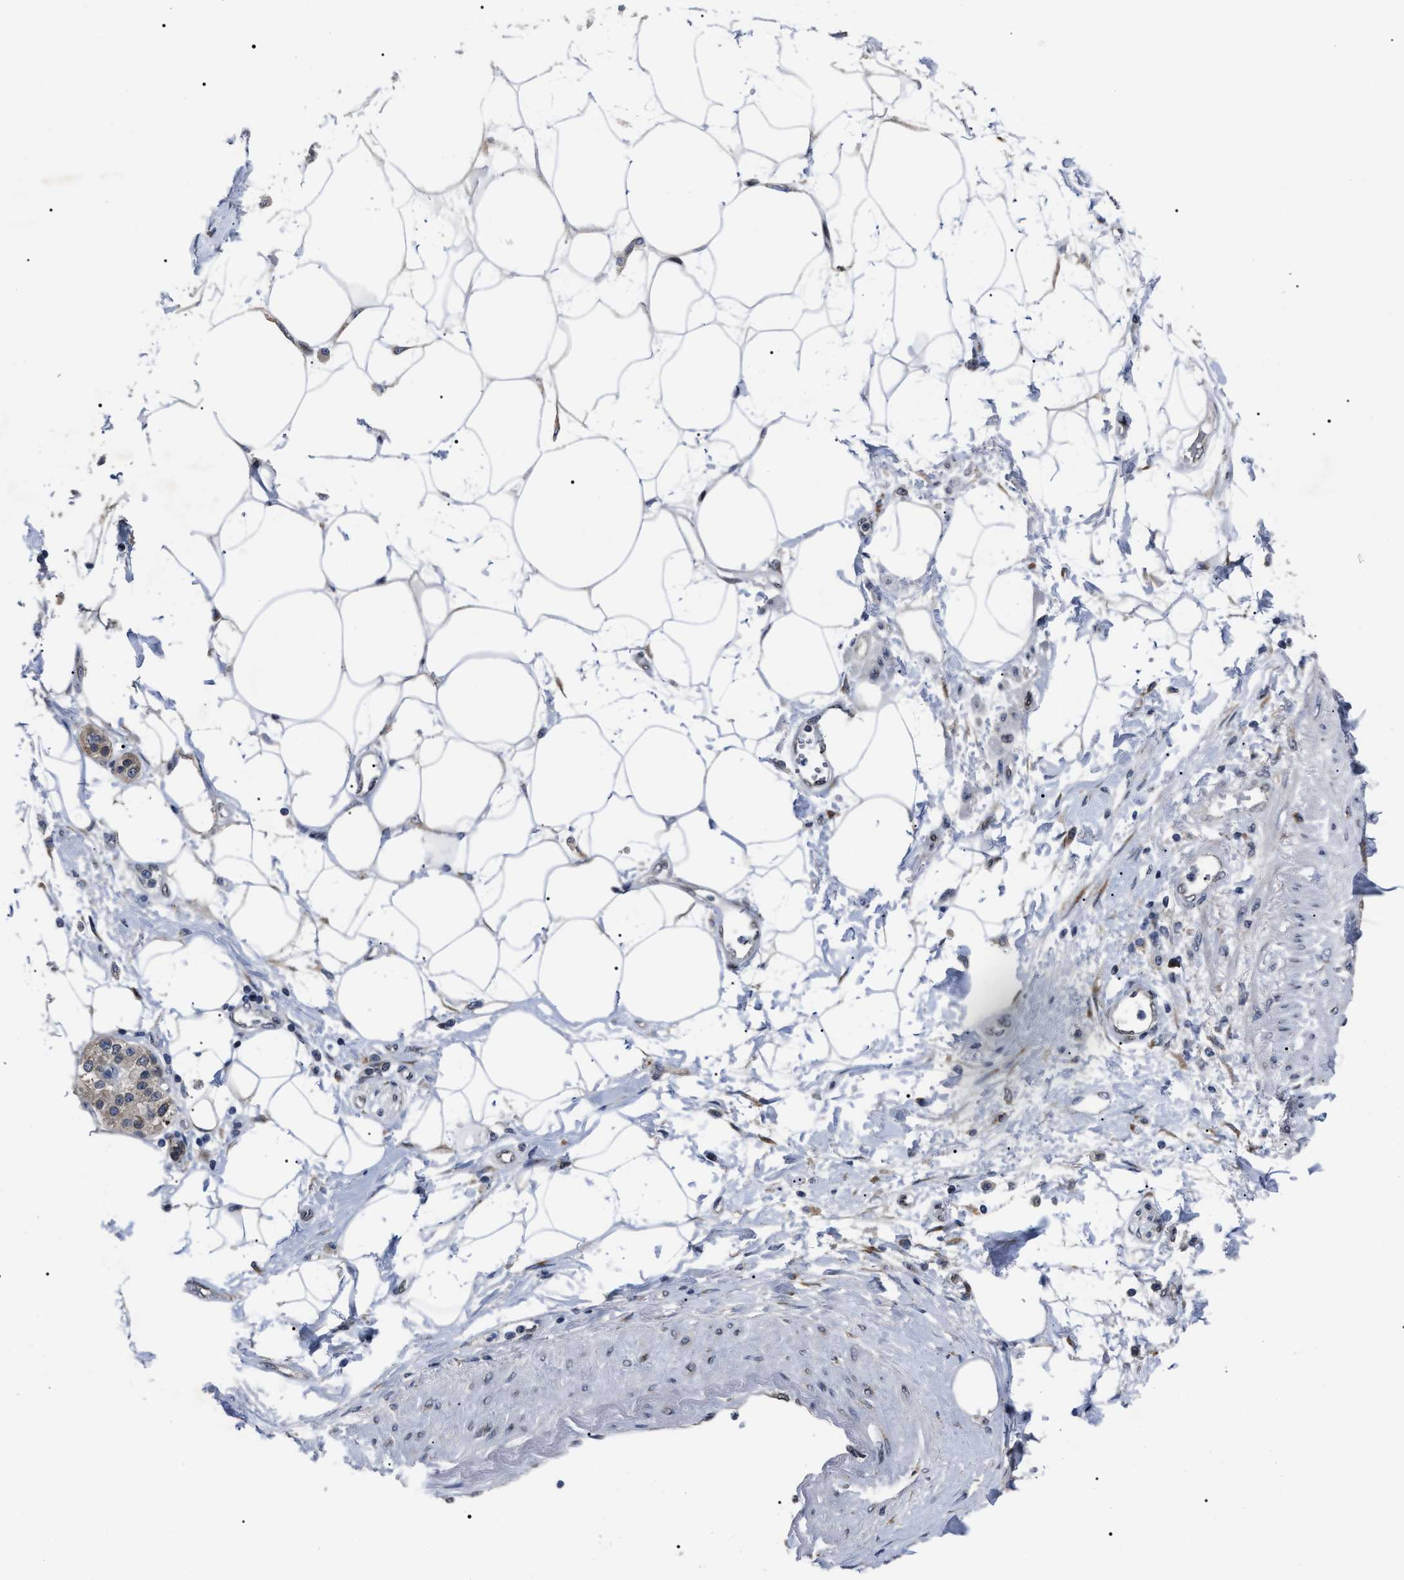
{"staining": {"intensity": "negative", "quantity": "none", "location": "none"}, "tissue": "adipose tissue", "cell_type": "Adipocytes", "image_type": "normal", "snomed": [{"axis": "morphology", "description": "Normal tissue, NOS"}, {"axis": "morphology", "description": "Adenocarcinoma, NOS"}, {"axis": "topography", "description": "Duodenum"}, {"axis": "topography", "description": "Peripheral nerve tissue"}], "caption": "This is a micrograph of immunohistochemistry staining of normal adipose tissue, which shows no staining in adipocytes.", "gene": "LRRC14", "patient": {"sex": "female", "age": 60}}